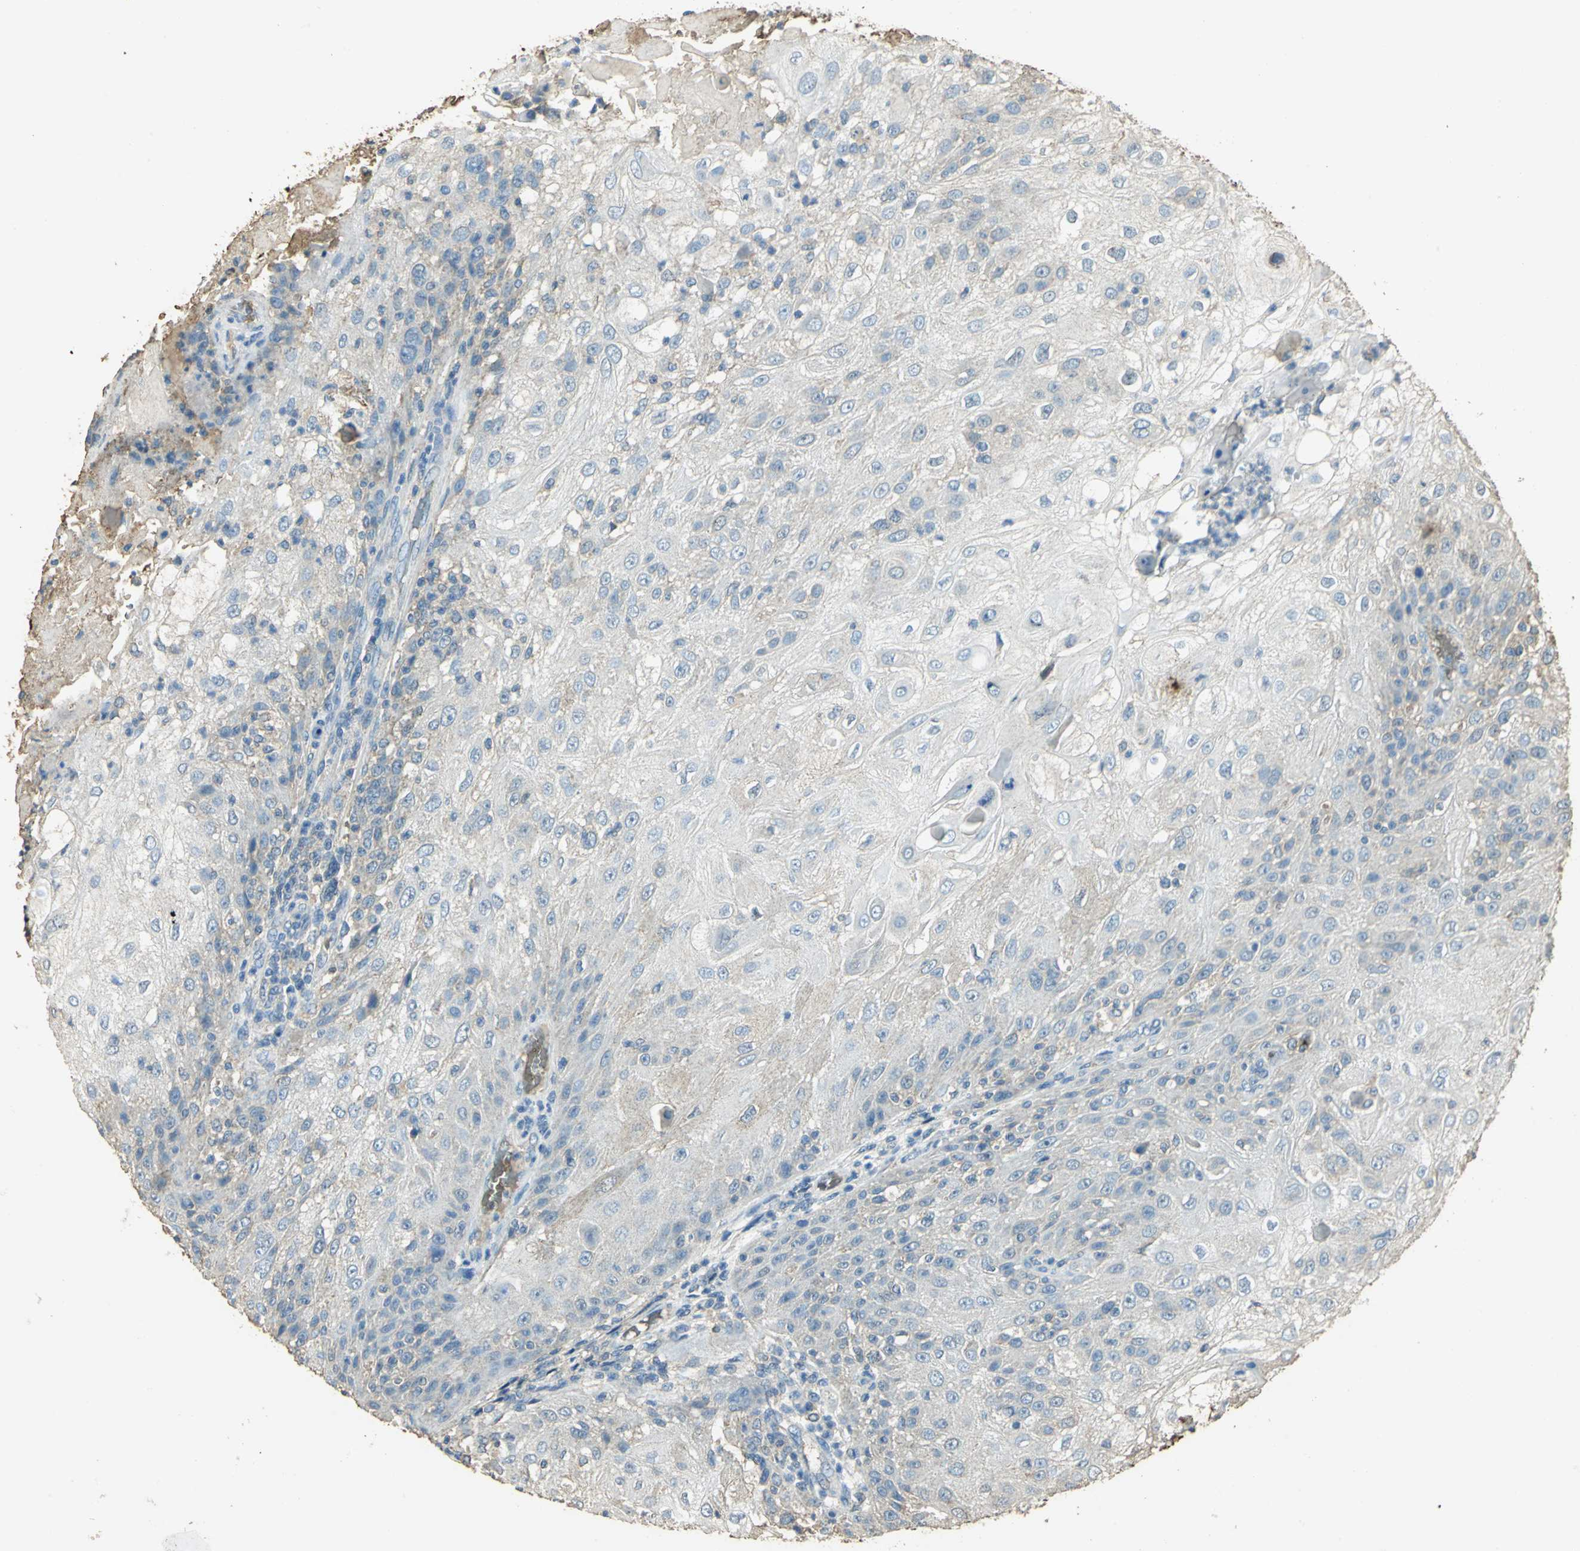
{"staining": {"intensity": "weak", "quantity": "<25%", "location": "cytoplasmic/membranous"}, "tissue": "skin cancer", "cell_type": "Tumor cells", "image_type": "cancer", "snomed": [{"axis": "morphology", "description": "Normal tissue, NOS"}, {"axis": "morphology", "description": "Squamous cell carcinoma, NOS"}, {"axis": "topography", "description": "Skin"}], "caption": "Immunohistochemistry photomicrograph of neoplastic tissue: skin cancer stained with DAB (3,3'-diaminobenzidine) demonstrates no significant protein staining in tumor cells.", "gene": "TRAPPC2", "patient": {"sex": "female", "age": 83}}